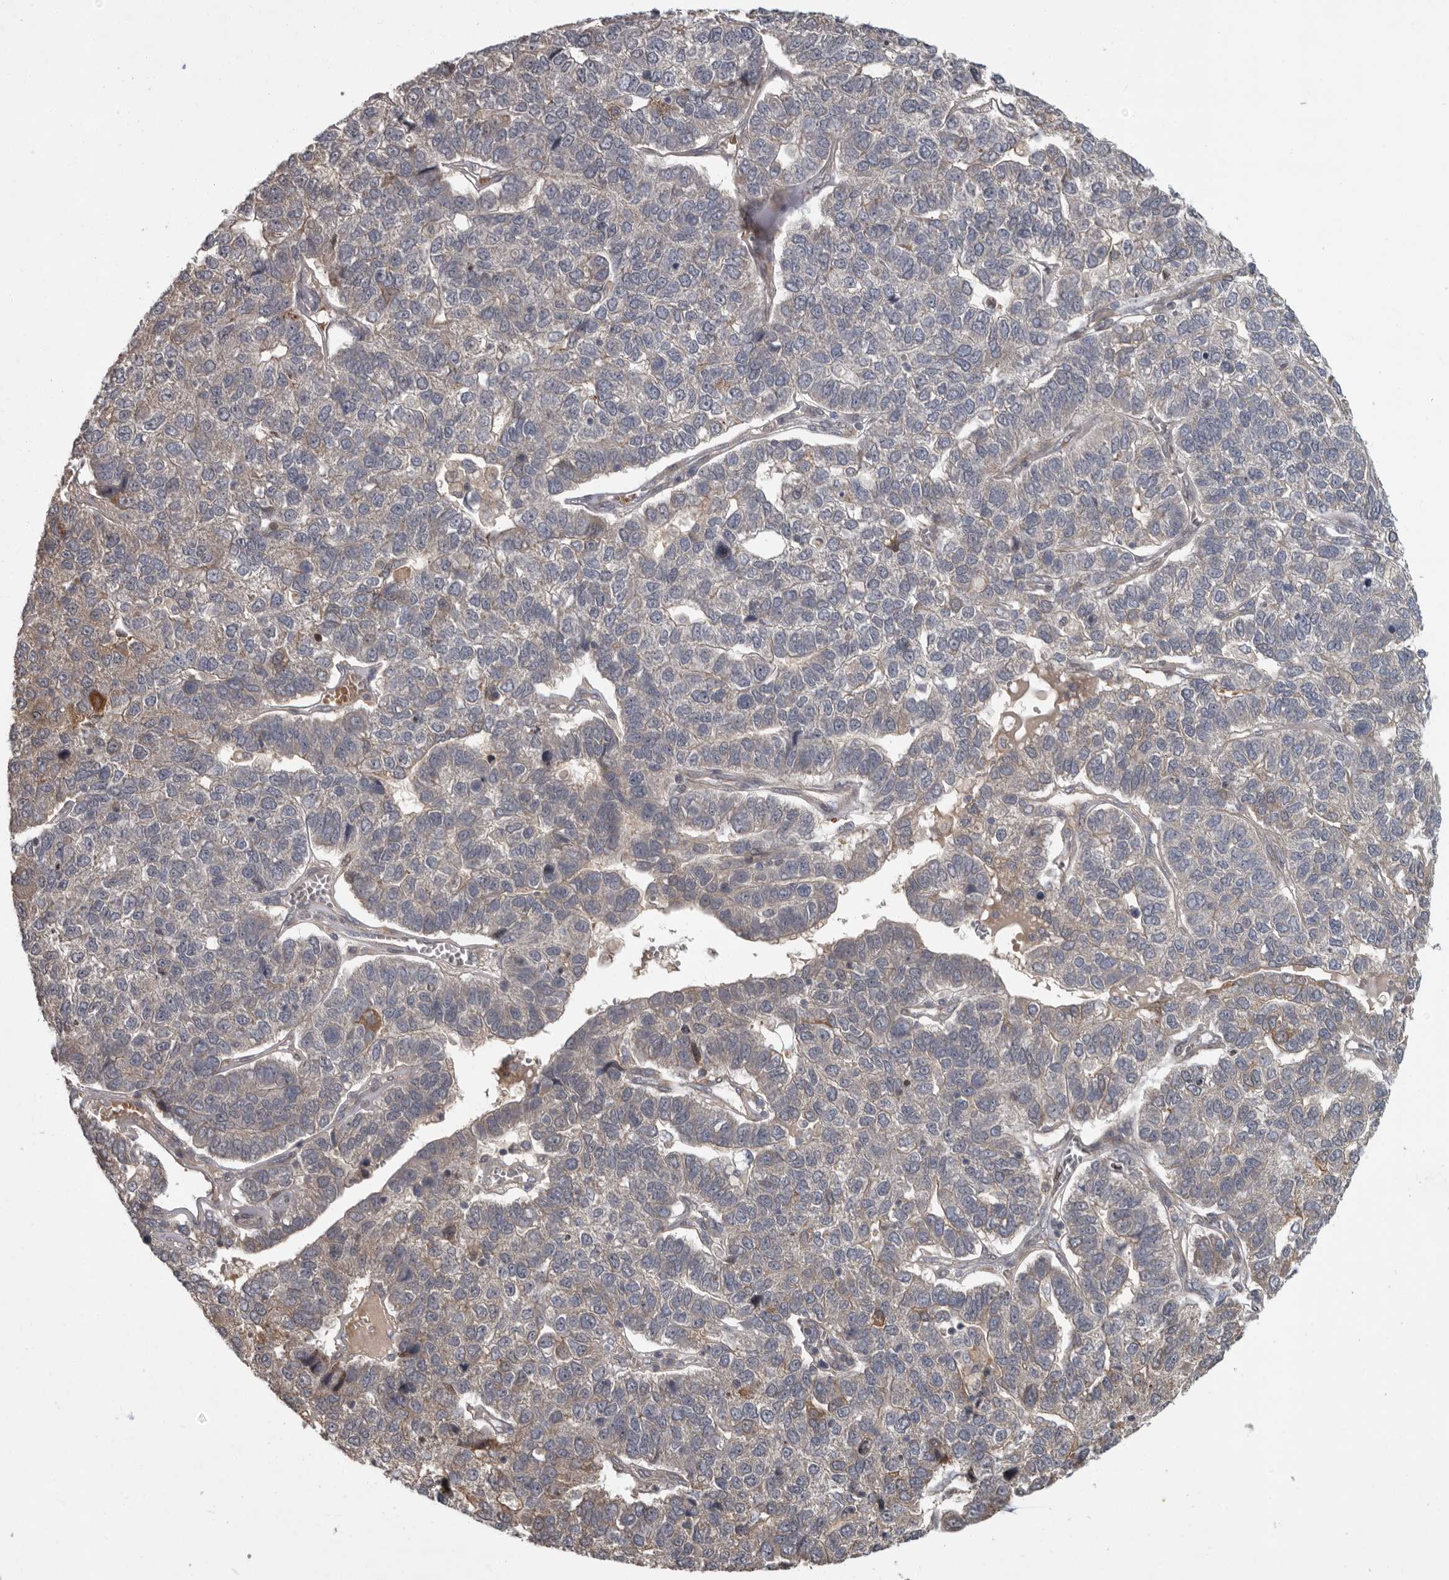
{"staining": {"intensity": "weak", "quantity": "<25%", "location": "cytoplasmic/membranous"}, "tissue": "pancreatic cancer", "cell_type": "Tumor cells", "image_type": "cancer", "snomed": [{"axis": "morphology", "description": "Adenocarcinoma, NOS"}, {"axis": "topography", "description": "Pancreas"}], "caption": "High power microscopy photomicrograph of an immunohistochemistry (IHC) histopathology image of pancreatic cancer (adenocarcinoma), revealing no significant positivity in tumor cells.", "gene": "PDE7A", "patient": {"sex": "female", "age": 61}}